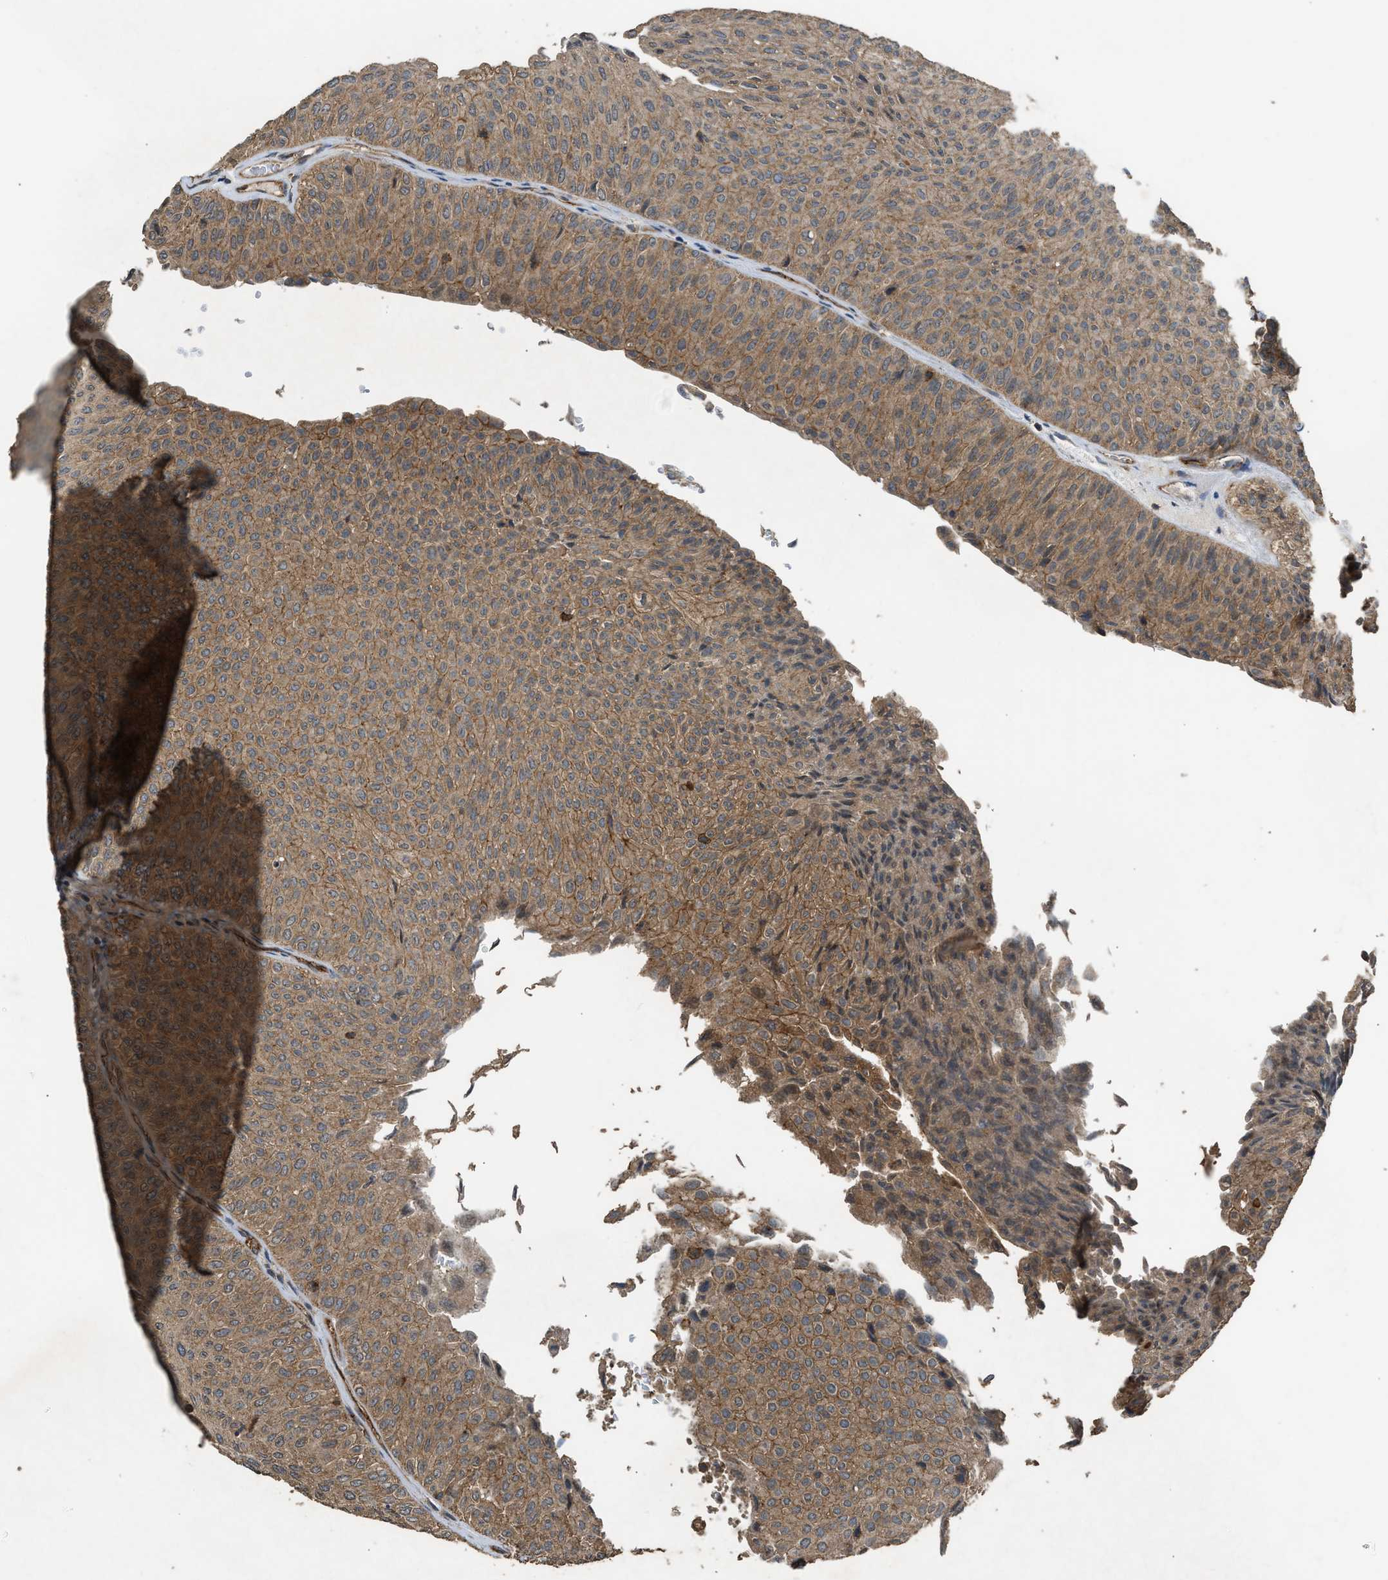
{"staining": {"intensity": "moderate", "quantity": ">75%", "location": "cytoplasmic/membranous"}, "tissue": "urothelial cancer", "cell_type": "Tumor cells", "image_type": "cancer", "snomed": [{"axis": "morphology", "description": "Urothelial carcinoma, Low grade"}, {"axis": "topography", "description": "Urinary bladder"}], "caption": "Human urothelial cancer stained with a brown dye demonstrates moderate cytoplasmic/membranous positive expression in approximately >75% of tumor cells.", "gene": "HIP1R", "patient": {"sex": "male", "age": 78}}